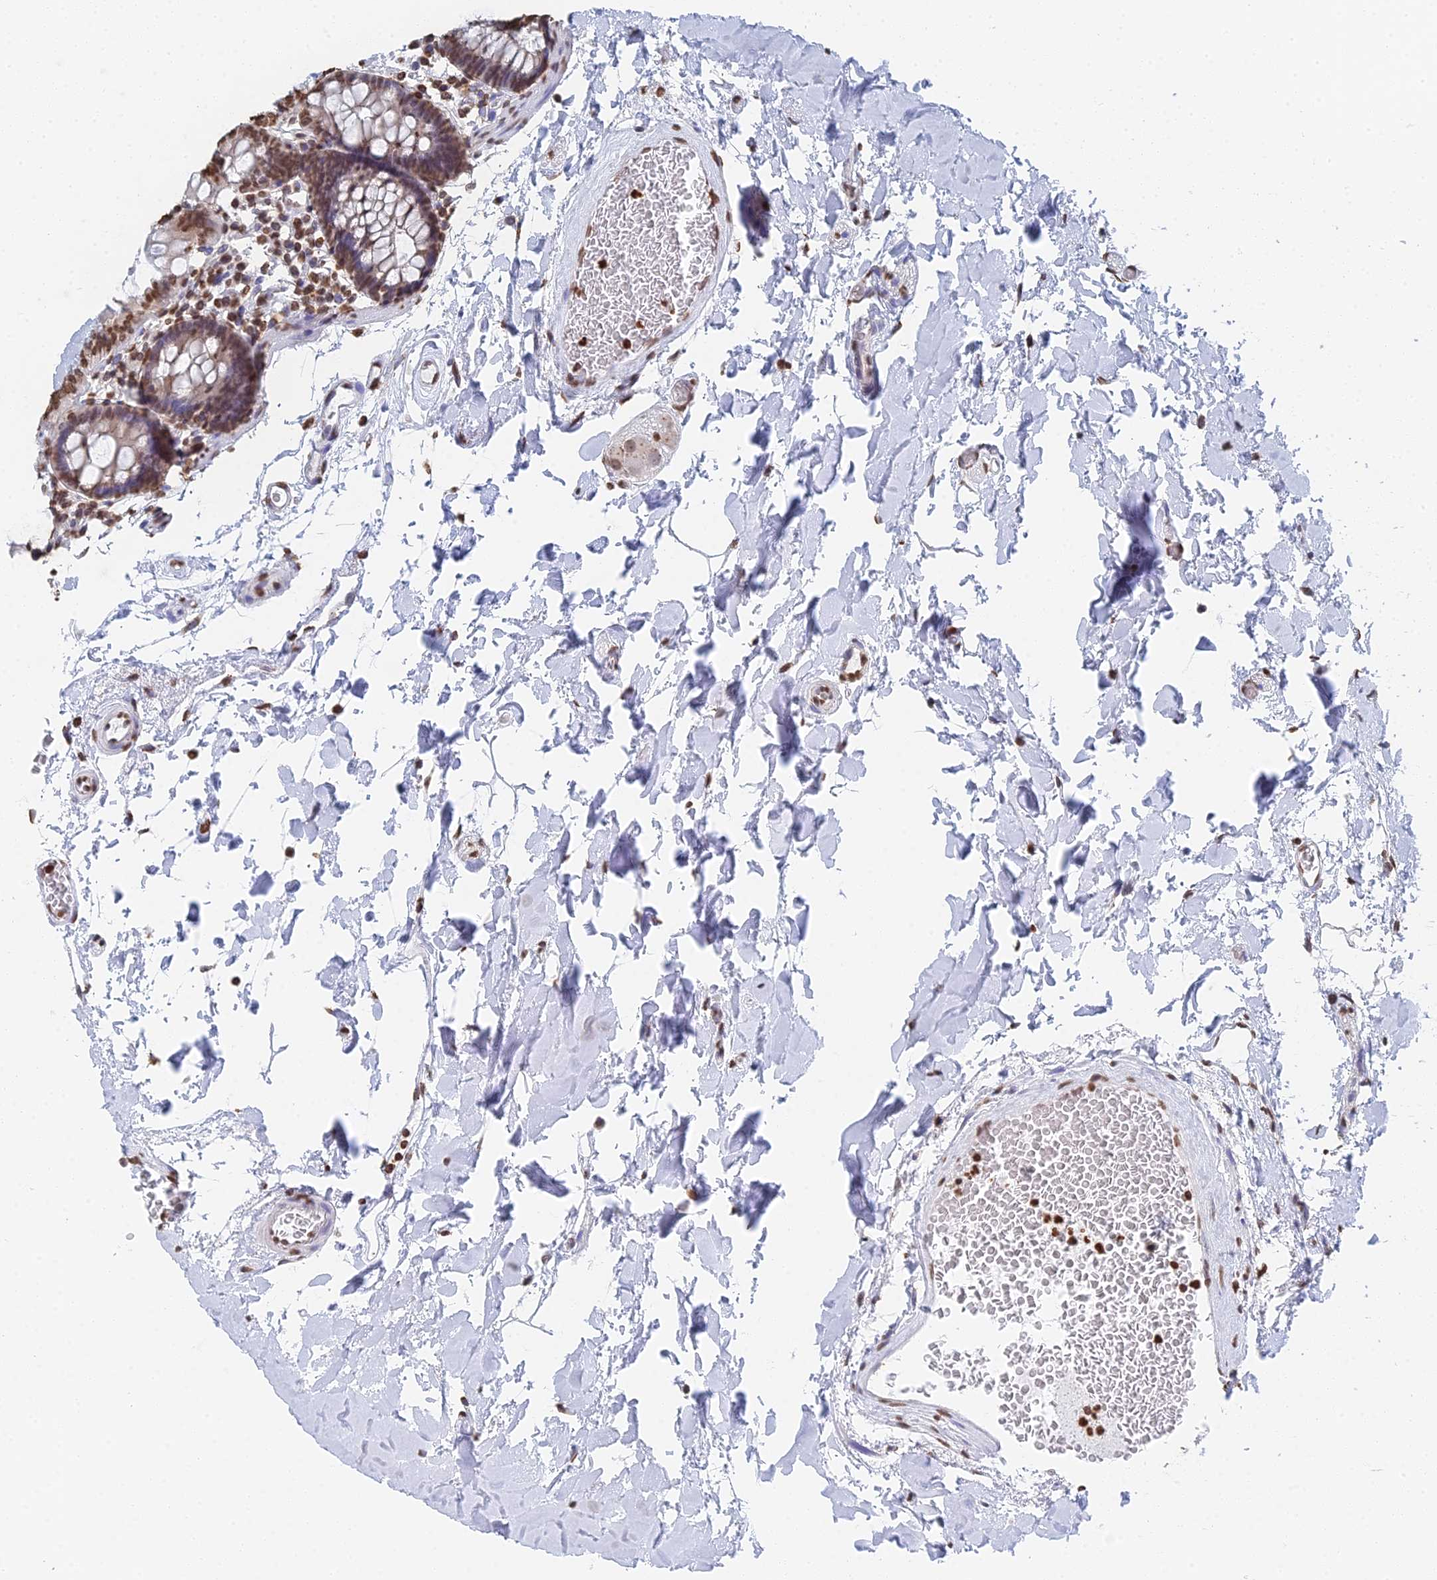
{"staining": {"intensity": "moderate", "quantity": ">75%", "location": "nuclear"}, "tissue": "colon", "cell_type": "Endothelial cells", "image_type": "normal", "snomed": [{"axis": "morphology", "description": "Normal tissue, NOS"}, {"axis": "topography", "description": "Colon"}], "caption": "IHC image of unremarkable colon: colon stained using immunohistochemistry reveals medium levels of moderate protein expression localized specifically in the nuclear of endothelial cells, appearing as a nuclear brown color.", "gene": "GBP3", "patient": {"sex": "male", "age": 75}}